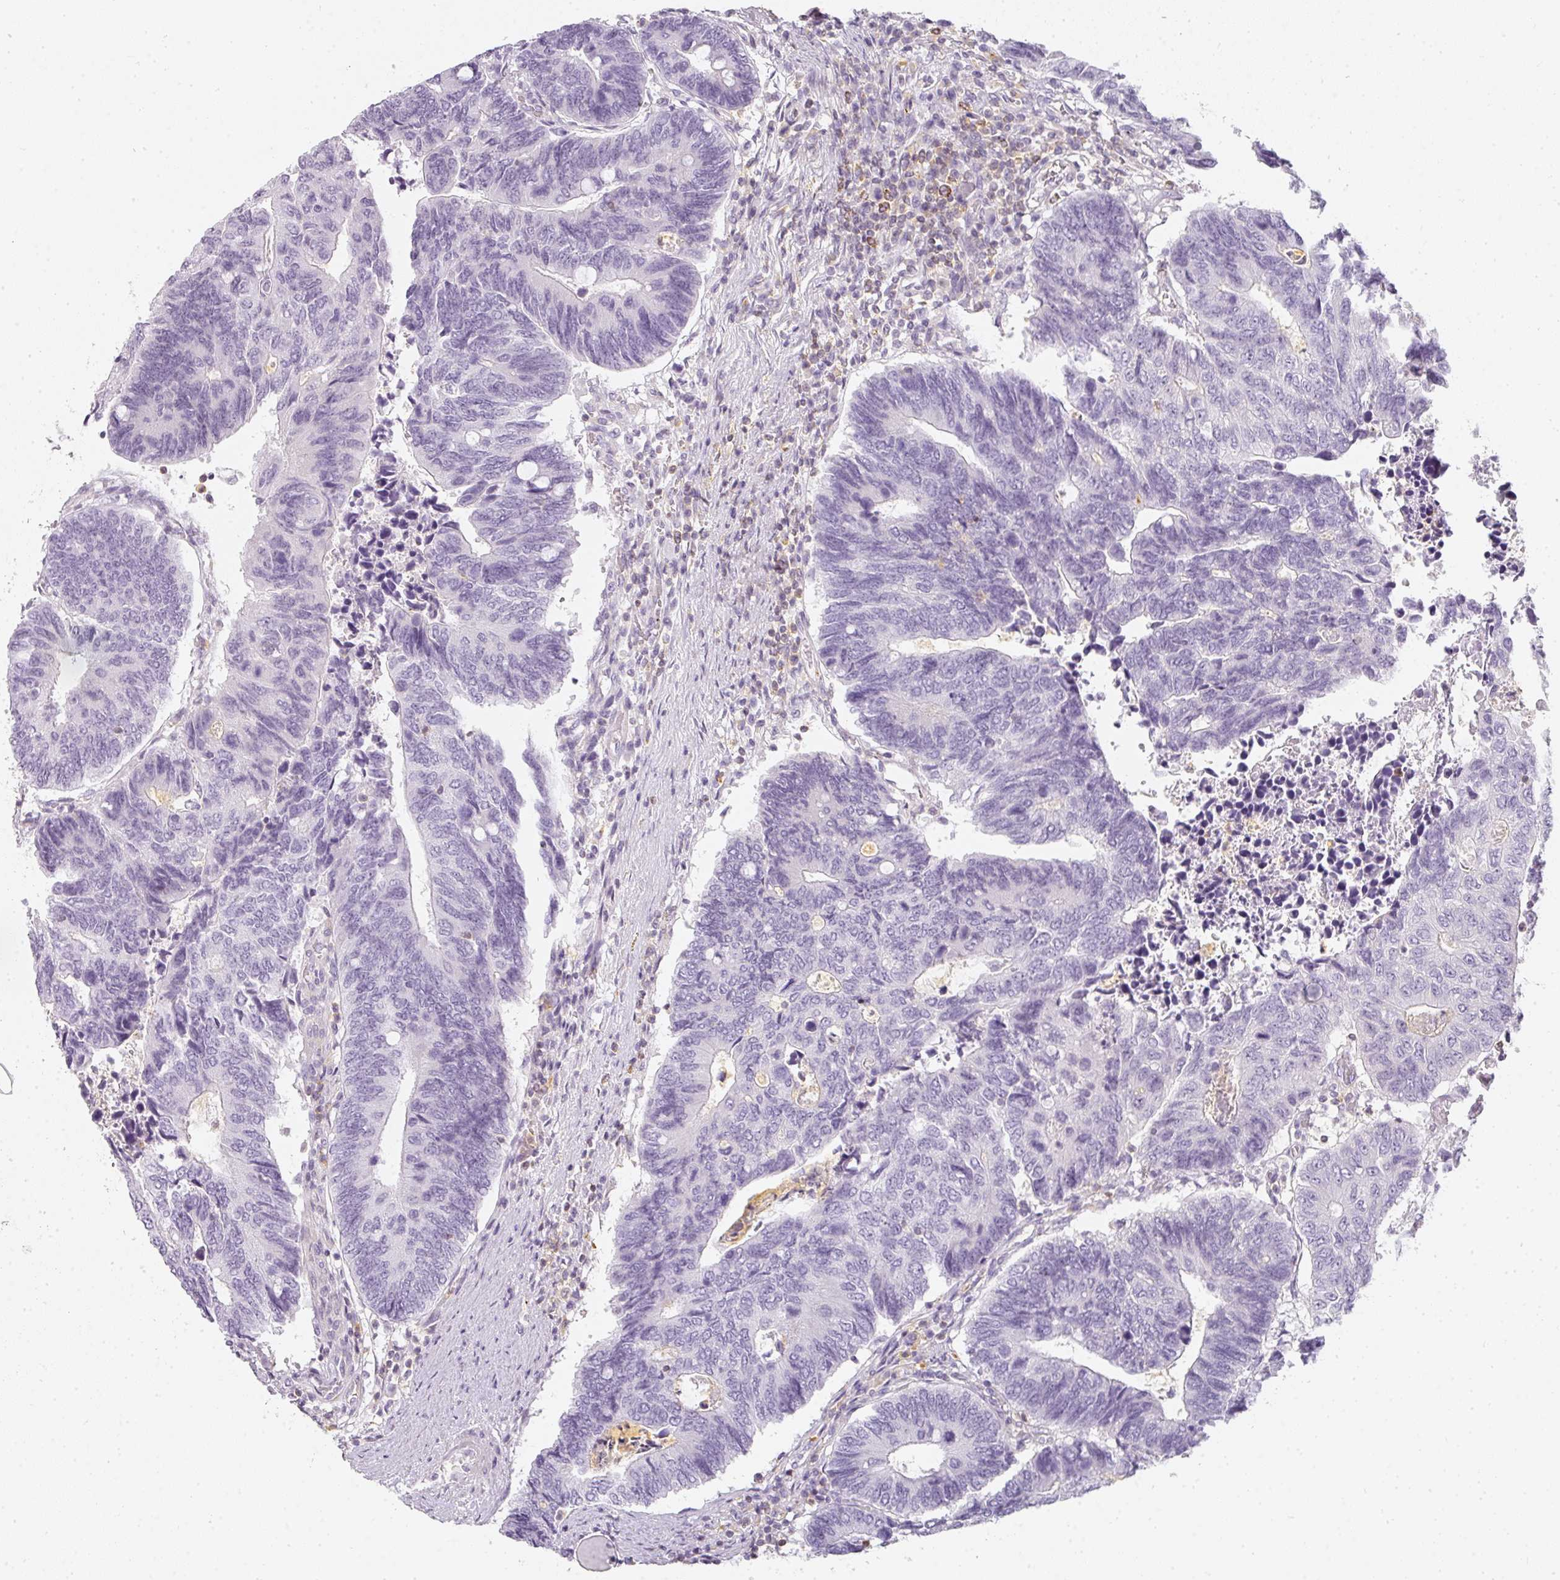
{"staining": {"intensity": "negative", "quantity": "none", "location": "none"}, "tissue": "colorectal cancer", "cell_type": "Tumor cells", "image_type": "cancer", "snomed": [{"axis": "morphology", "description": "Adenocarcinoma, NOS"}, {"axis": "topography", "description": "Colon"}], "caption": "The micrograph reveals no significant staining in tumor cells of adenocarcinoma (colorectal). Nuclei are stained in blue.", "gene": "TMEM42", "patient": {"sex": "male", "age": 87}}